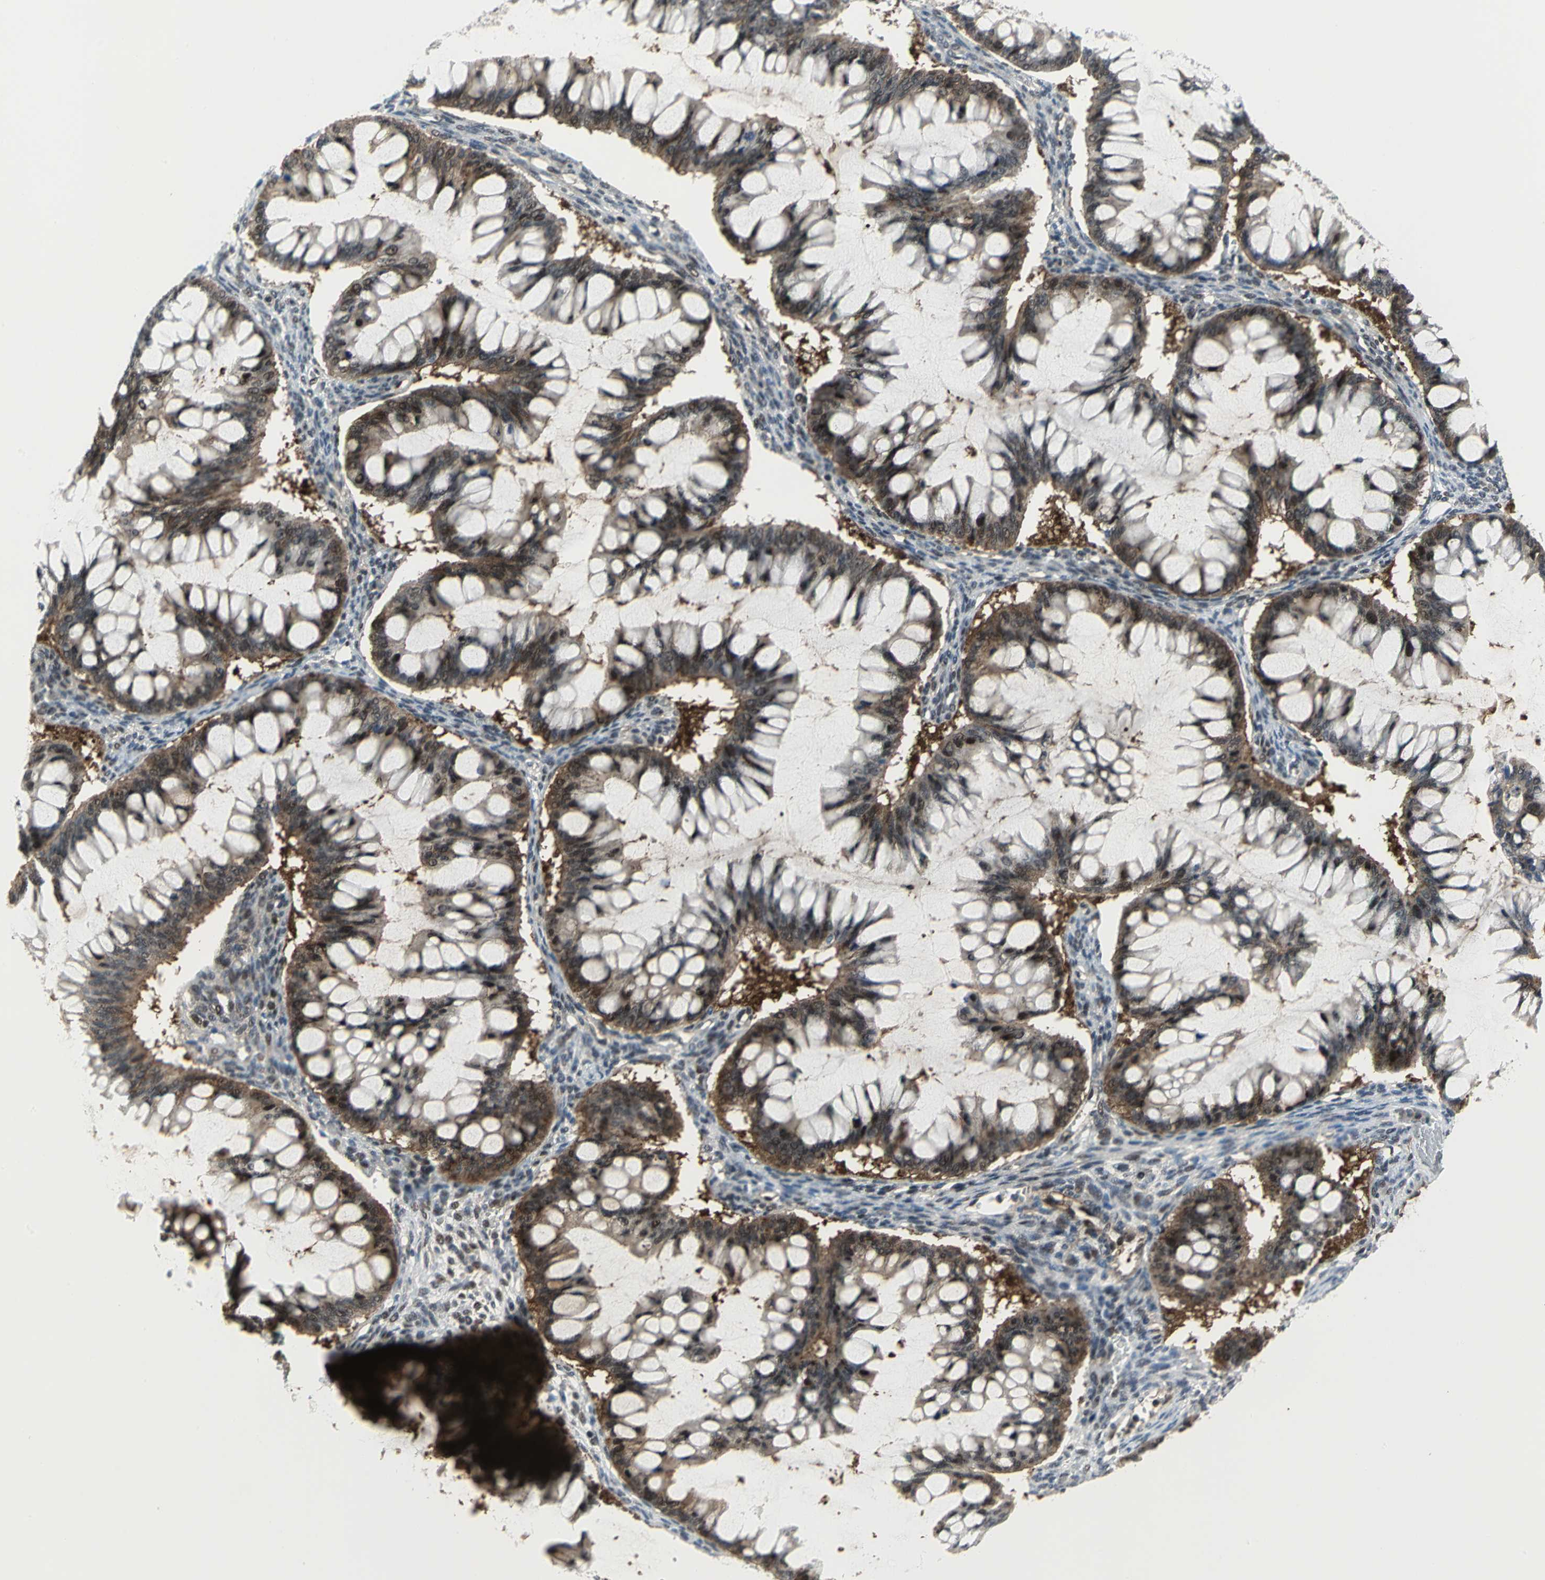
{"staining": {"intensity": "moderate", "quantity": "25%-75%", "location": "nuclear"}, "tissue": "ovarian cancer", "cell_type": "Tumor cells", "image_type": "cancer", "snomed": [{"axis": "morphology", "description": "Cystadenocarcinoma, mucinous, NOS"}, {"axis": "topography", "description": "Ovary"}], "caption": "A brown stain labels moderate nuclear positivity of a protein in ovarian cancer tumor cells.", "gene": "PSMA4", "patient": {"sex": "female", "age": 73}}